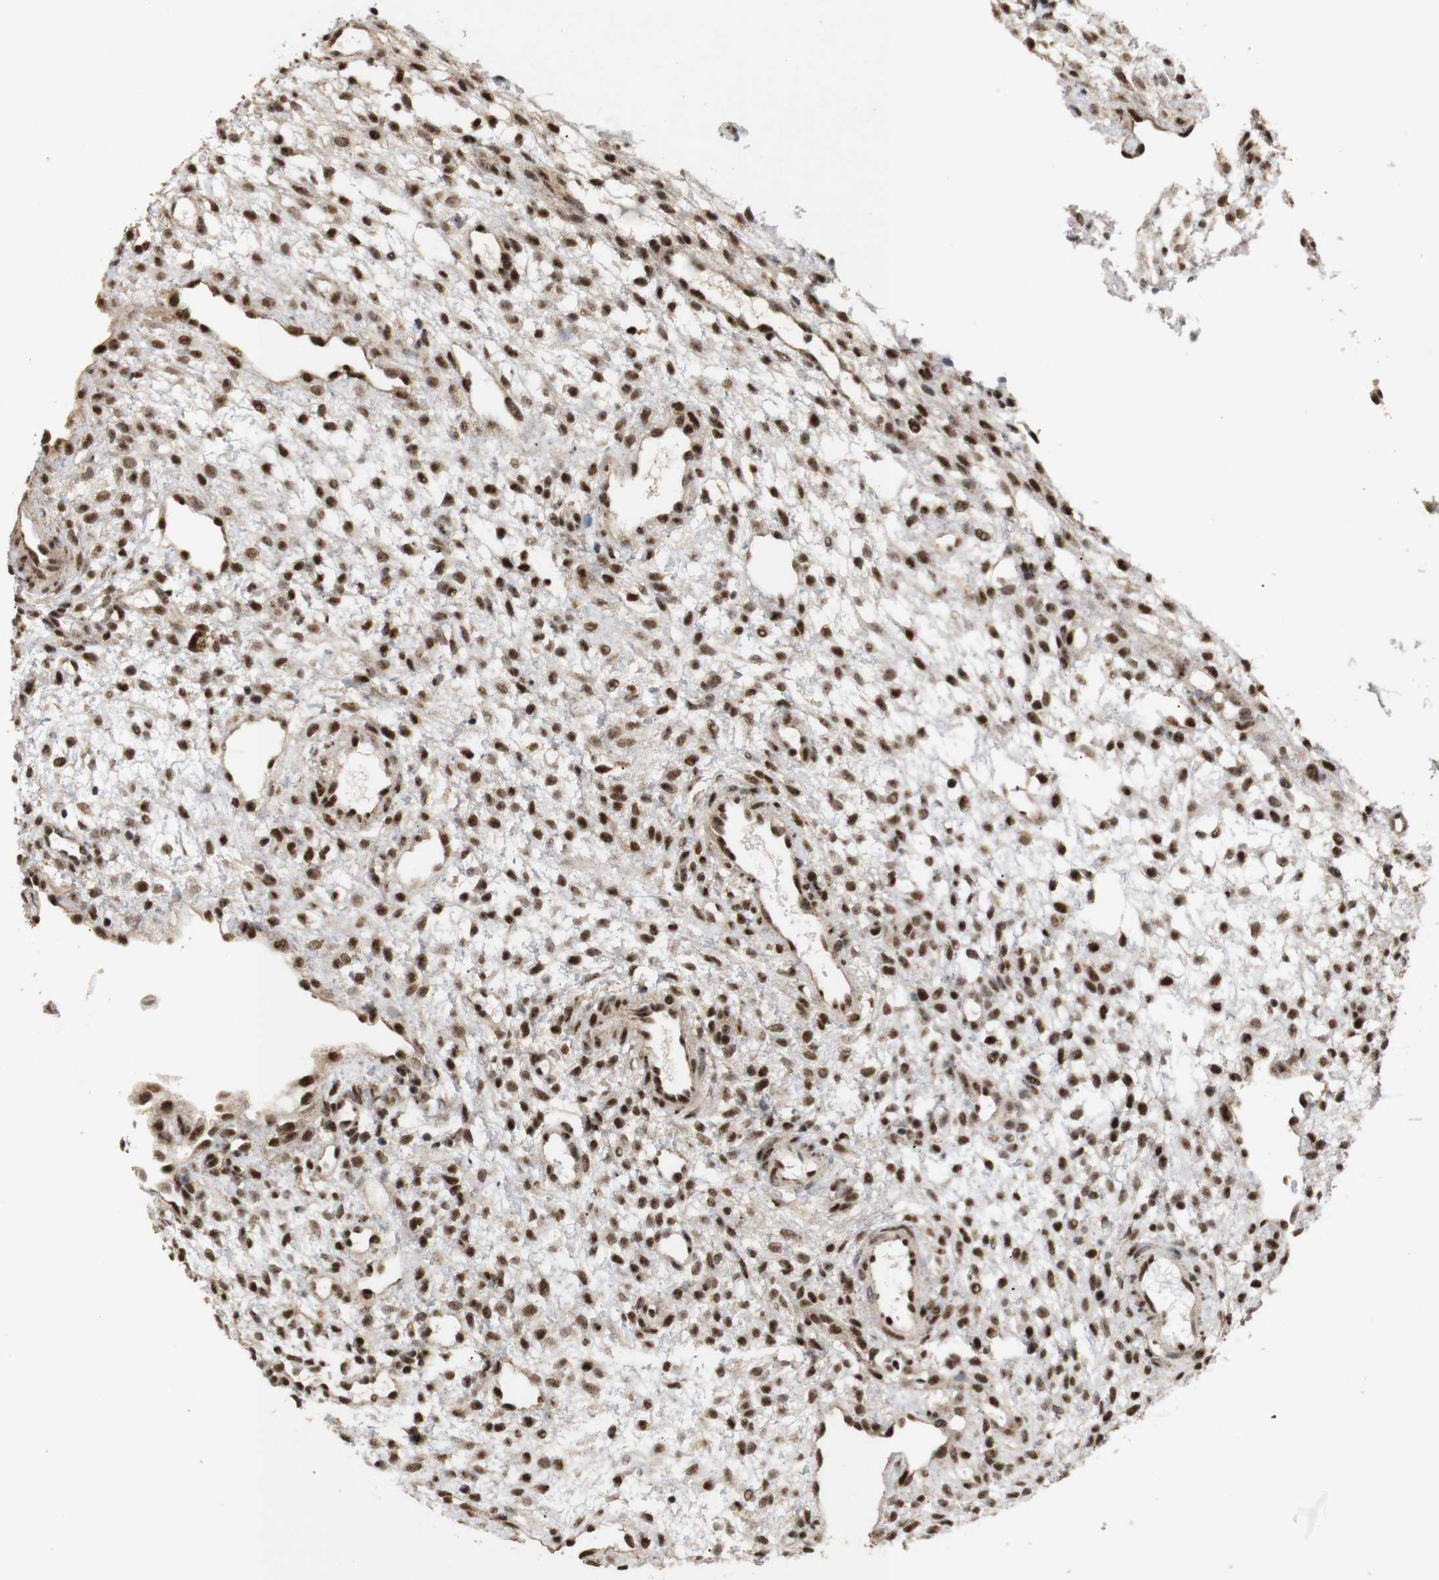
{"staining": {"intensity": "weak", "quantity": "25%-75%", "location": "nuclear"}, "tissue": "ovary", "cell_type": "Ovarian stroma cells", "image_type": "normal", "snomed": [{"axis": "morphology", "description": "Normal tissue, NOS"}, {"axis": "morphology", "description": "Cyst, NOS"}, {"axis": "topography", "description": "Ovary"}], "caption": "Immunohistochemical staining of unremarkable human ovary exhibits weak nuclear protein positivity in about 25%-75% of ovarian stroma cells. (DAB IHC with brightfield microscopy, high magnification).", "gene": "PYM1", "patient": {"sex": "female", "age": 18}}